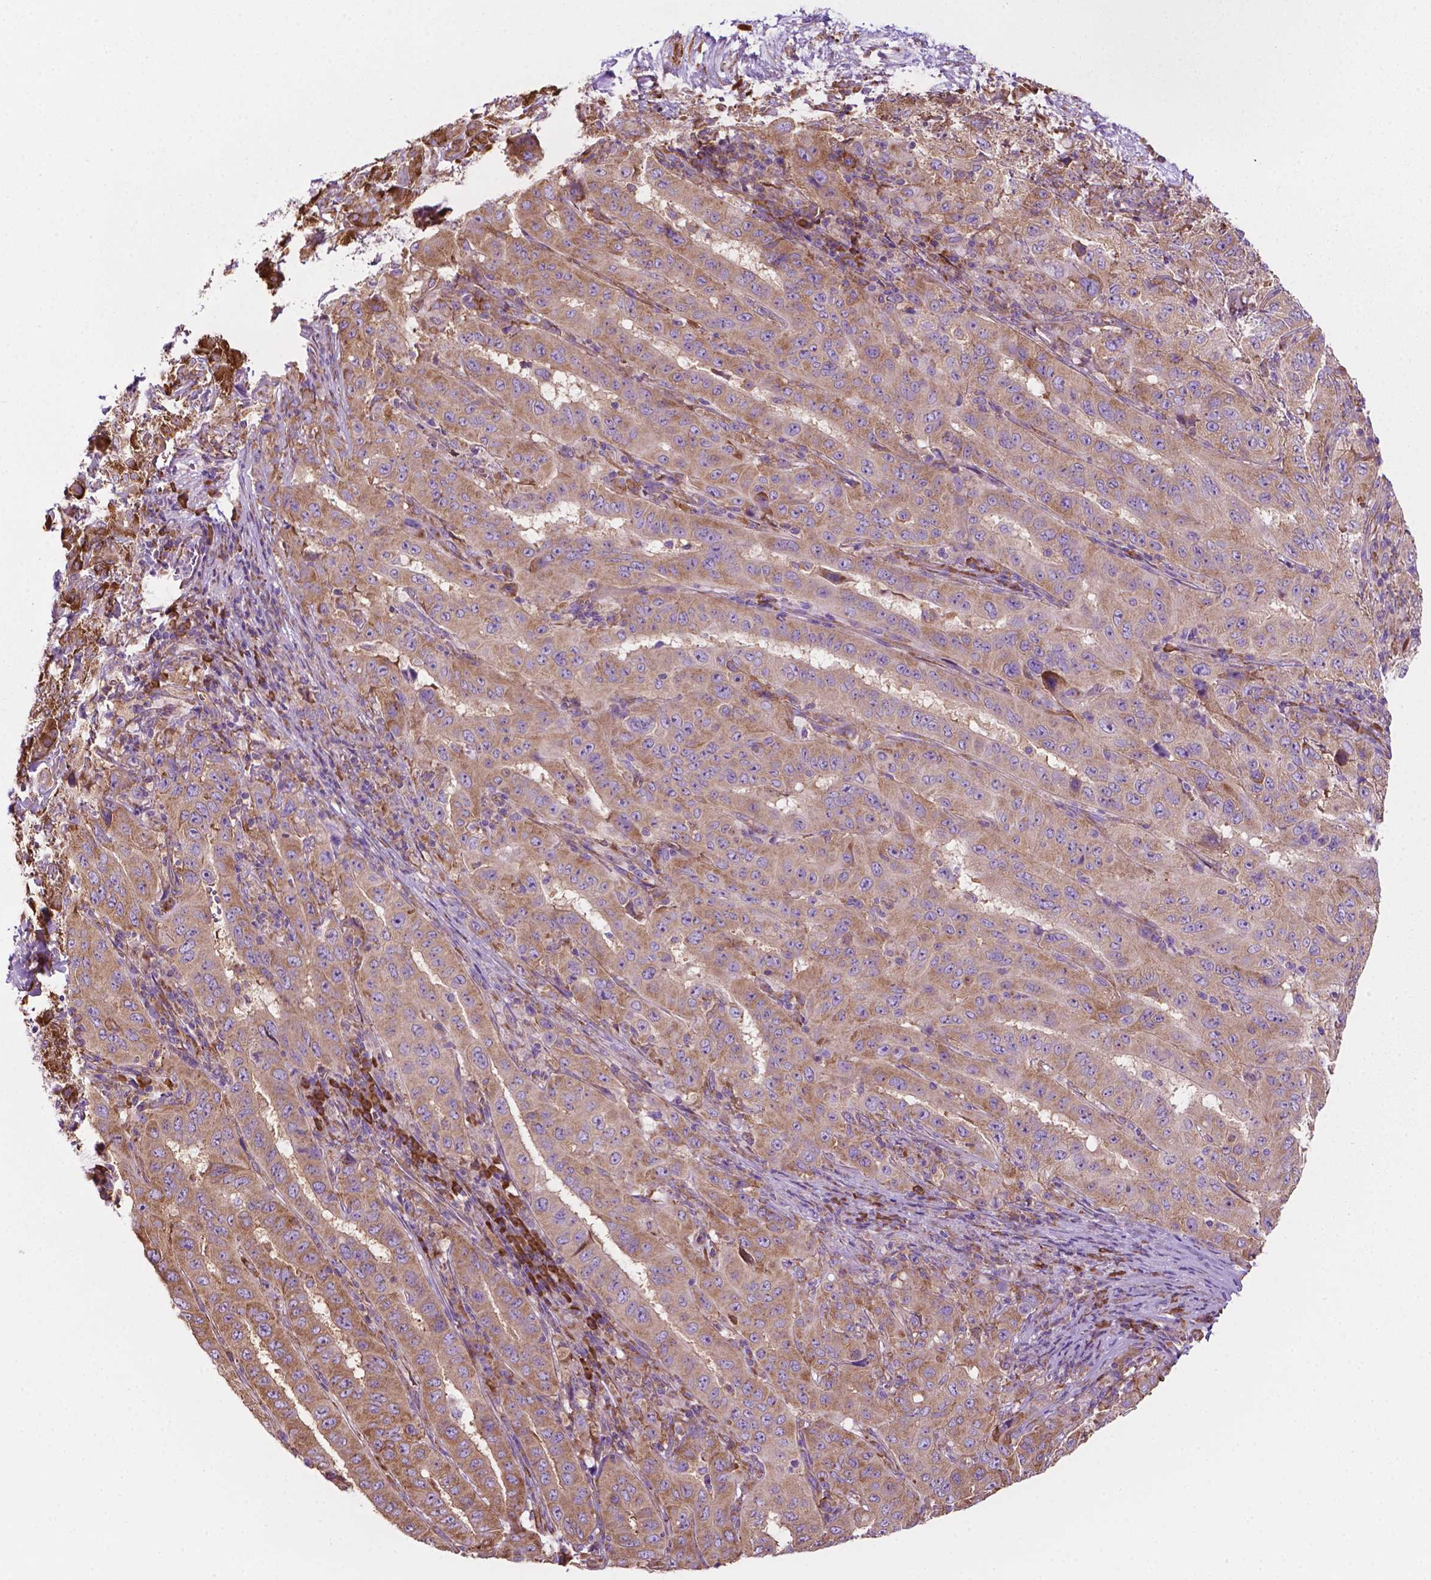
{"staining": {"intensity": "moderate", "quantity": ">75%", "location": "cytoplasmic/membranous"}, "tissue": "pancreatic cancer", "cell_type": "Tumor cells", "image_type": "cancer", "snomed": [{"axis": "morphology", "description": "Adenocarcinoma, NOS"}, {"axis": "topography", "description": "Pancreas"}], "caption": "Human pancreatic cancer (adenocarcinoma) stained for a protein (brown) displays moderate cytoplasmic/membranous positive expression in approximately >75% of tumor cells.", "gene": "RPL29", "patient": {"sex": "male", "age": 63}}